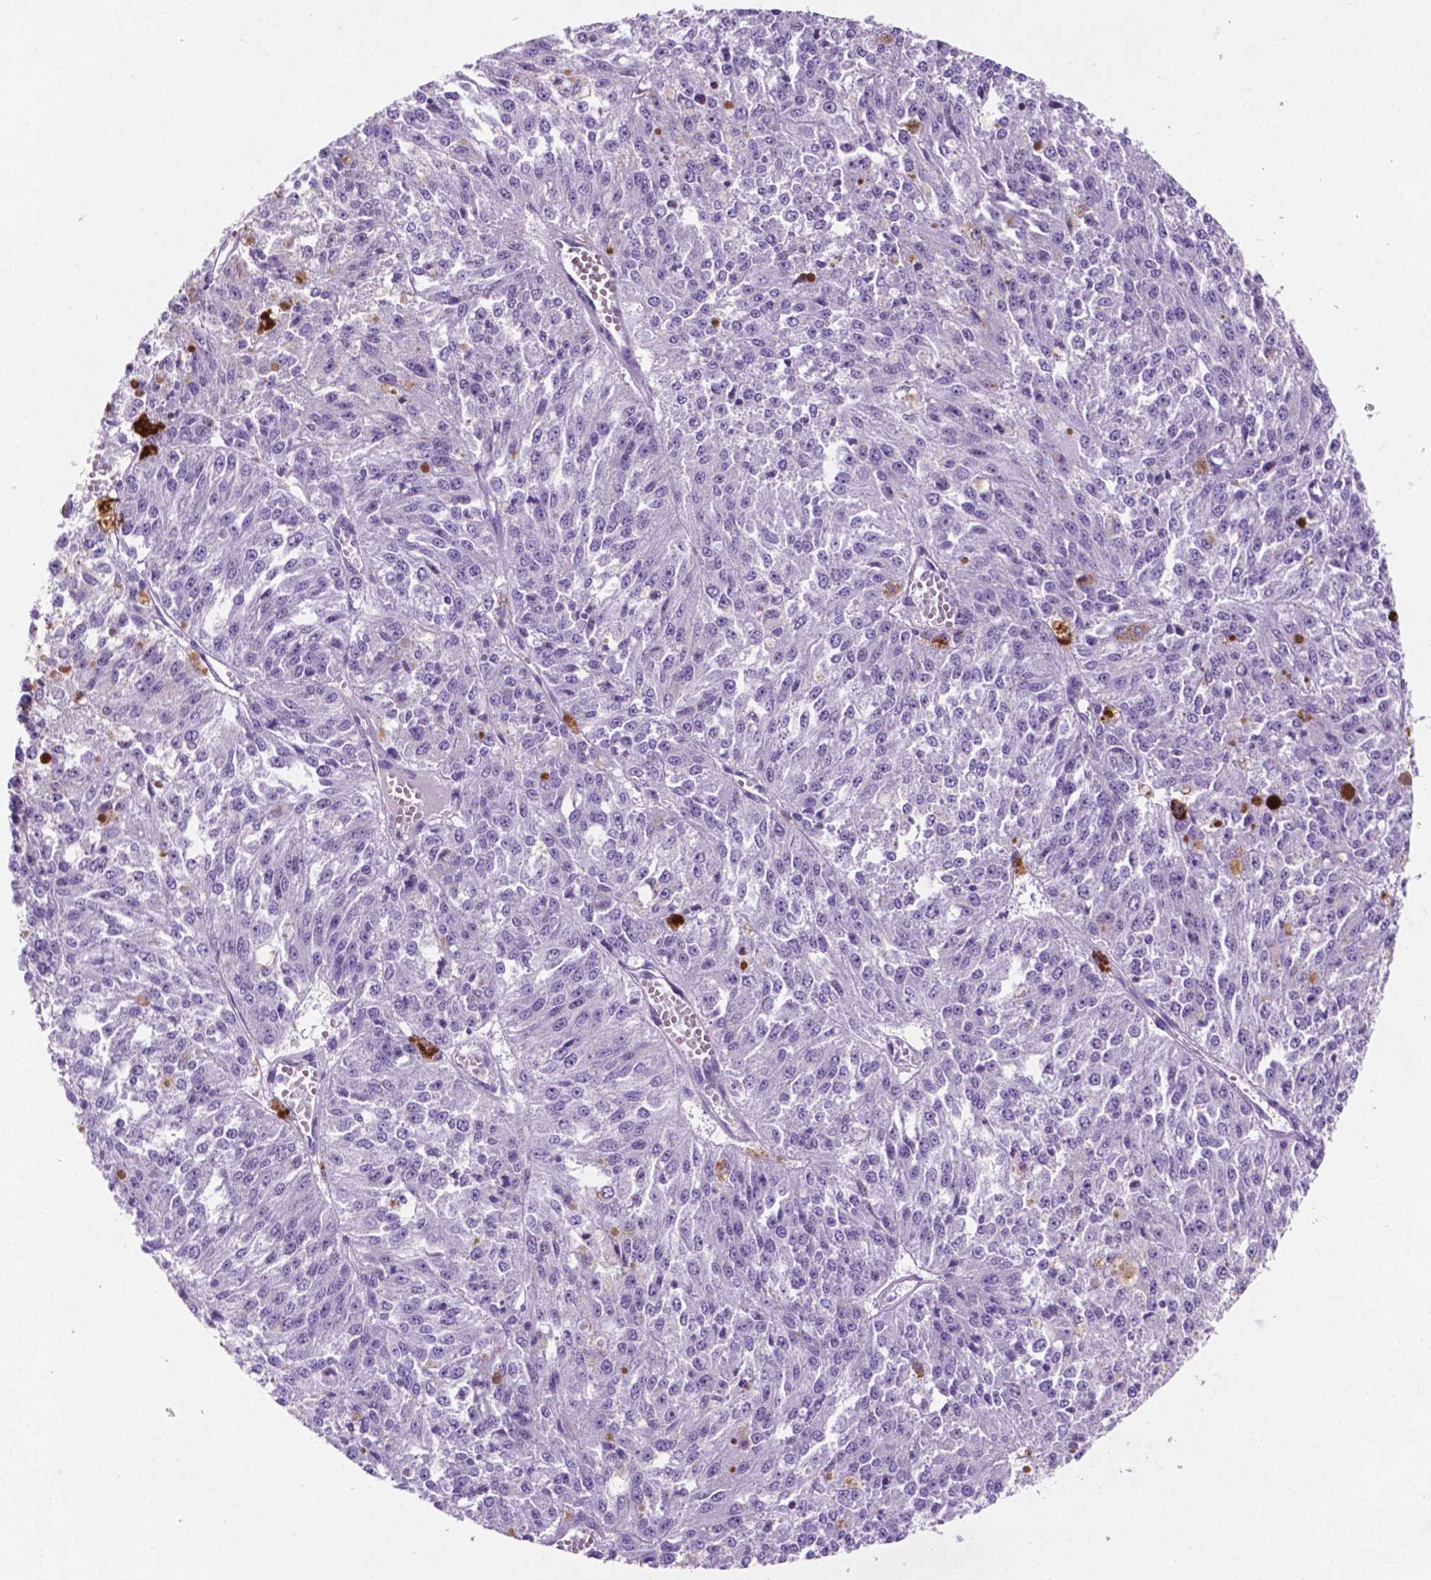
{"staining": {"intensity": "negative", "quantity": "none", "location": "none"}, "tissue": "melanoma", "cell_type": "Tumor cells", "image_type": "cancer", "snomed": [{"axis": "morphology", "description": "Malignant melanoma, Metastatic site"}, {"axis": "topography", "description": "Lymph node"}], "caption": "This is an IHC histopathology image of human melanoma. There is no expression in tumor cells.", "gene": "ASPG", "patient": {"sex": "female", "age": 64}}